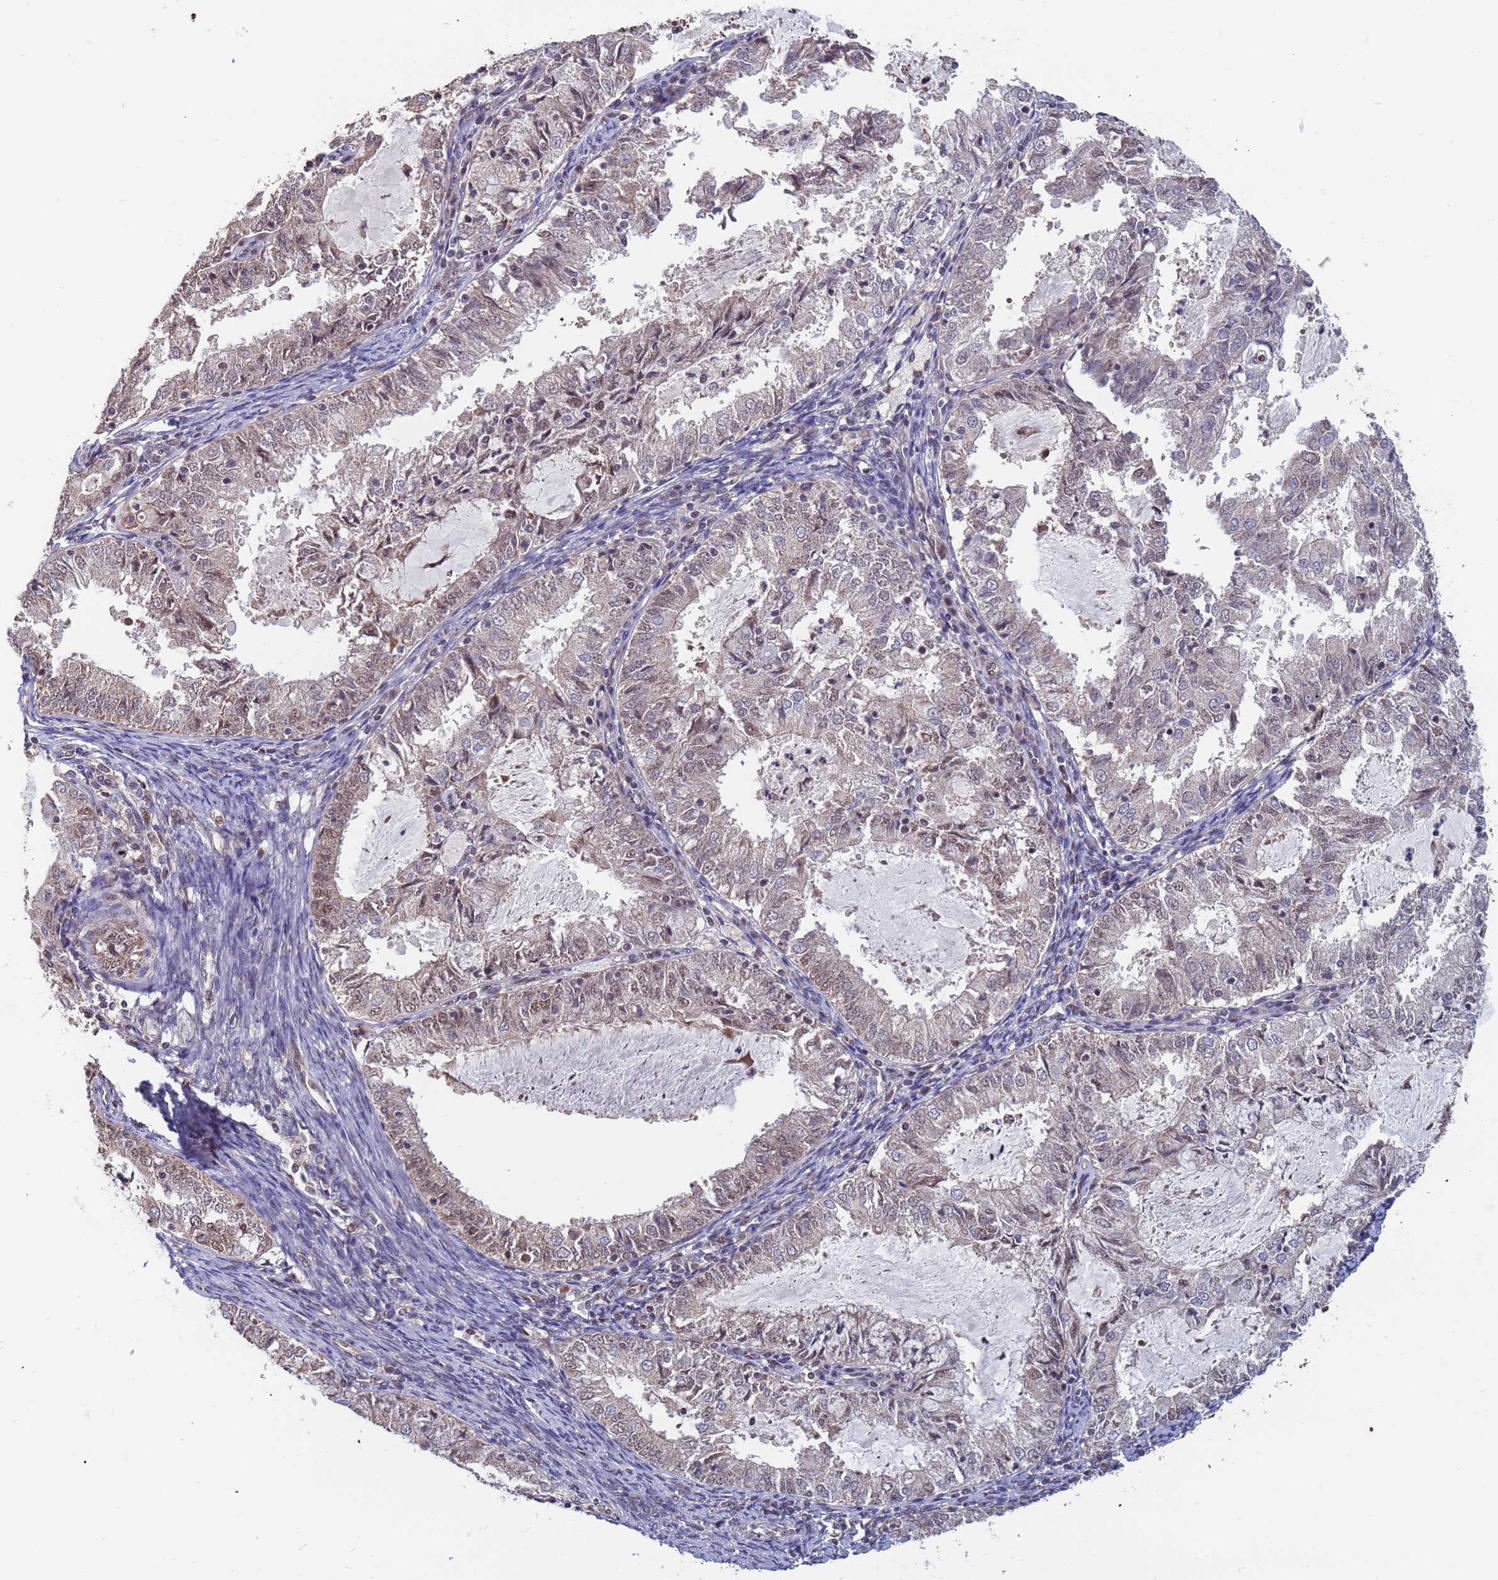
{"staining": {"intensity": "weak", "quantity": "25%-75%", "location": "nuclear"}, "tissue": "endometrial cancer", "cell_type": "Tumor cells", "image_type": "cancer", "snomed": [{"axis": "morphology", "description": "Adenocarcinoma, NOS"}, {"axis": "topography", "description": "Endometrium"}], "caption": "Tumor cells demonstrate low levels of weak nuclear expression in approximately 25%-75% of cells in human endometrial cancer.", "gene": "DENND2B", "patient": {"sex": "female", "age": 57}}